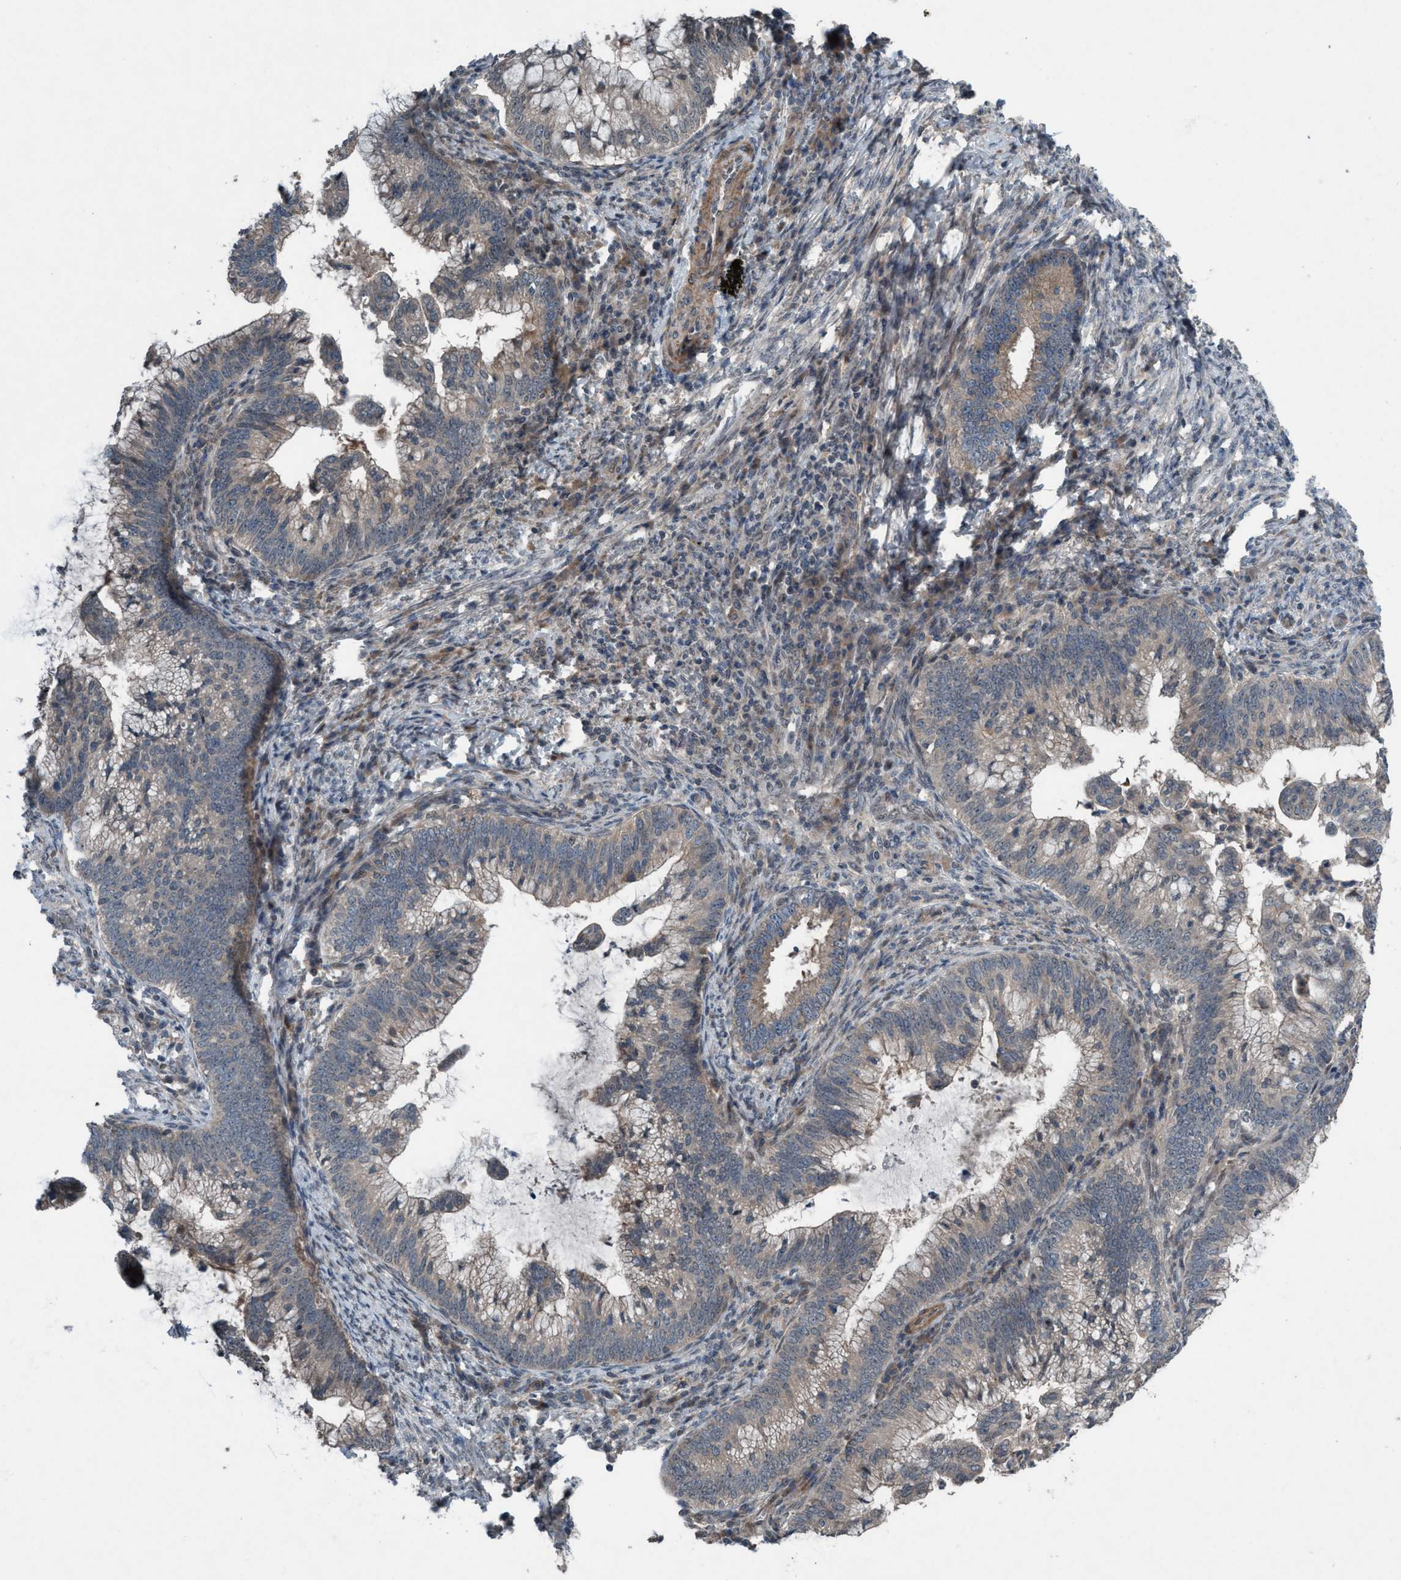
{"staining": {"intensity": "weak", "quantity": "25%-75%", "location": "cytoplasmic/membranous"}, "tissue": "cervical cancer", "cell_type": "Tumor cells", "image_type": "cancer", "snomed": [{"axis": "morphology", "description": "Adenocarcinoma, NOS"}, {"axis": "topography", "description": "Cervix"}], "caption": "Protein analysis of adenocarcinoma (cervical) tissue reveals weak cytoplasmic/membranous staining in about 25%-75% of tumor cells. Immunohistochemistry stains the protein of interest in brown and the nuclei are stained blue.", "gene": "NISCH", "patient": {"sex": "female", "age": 36}}